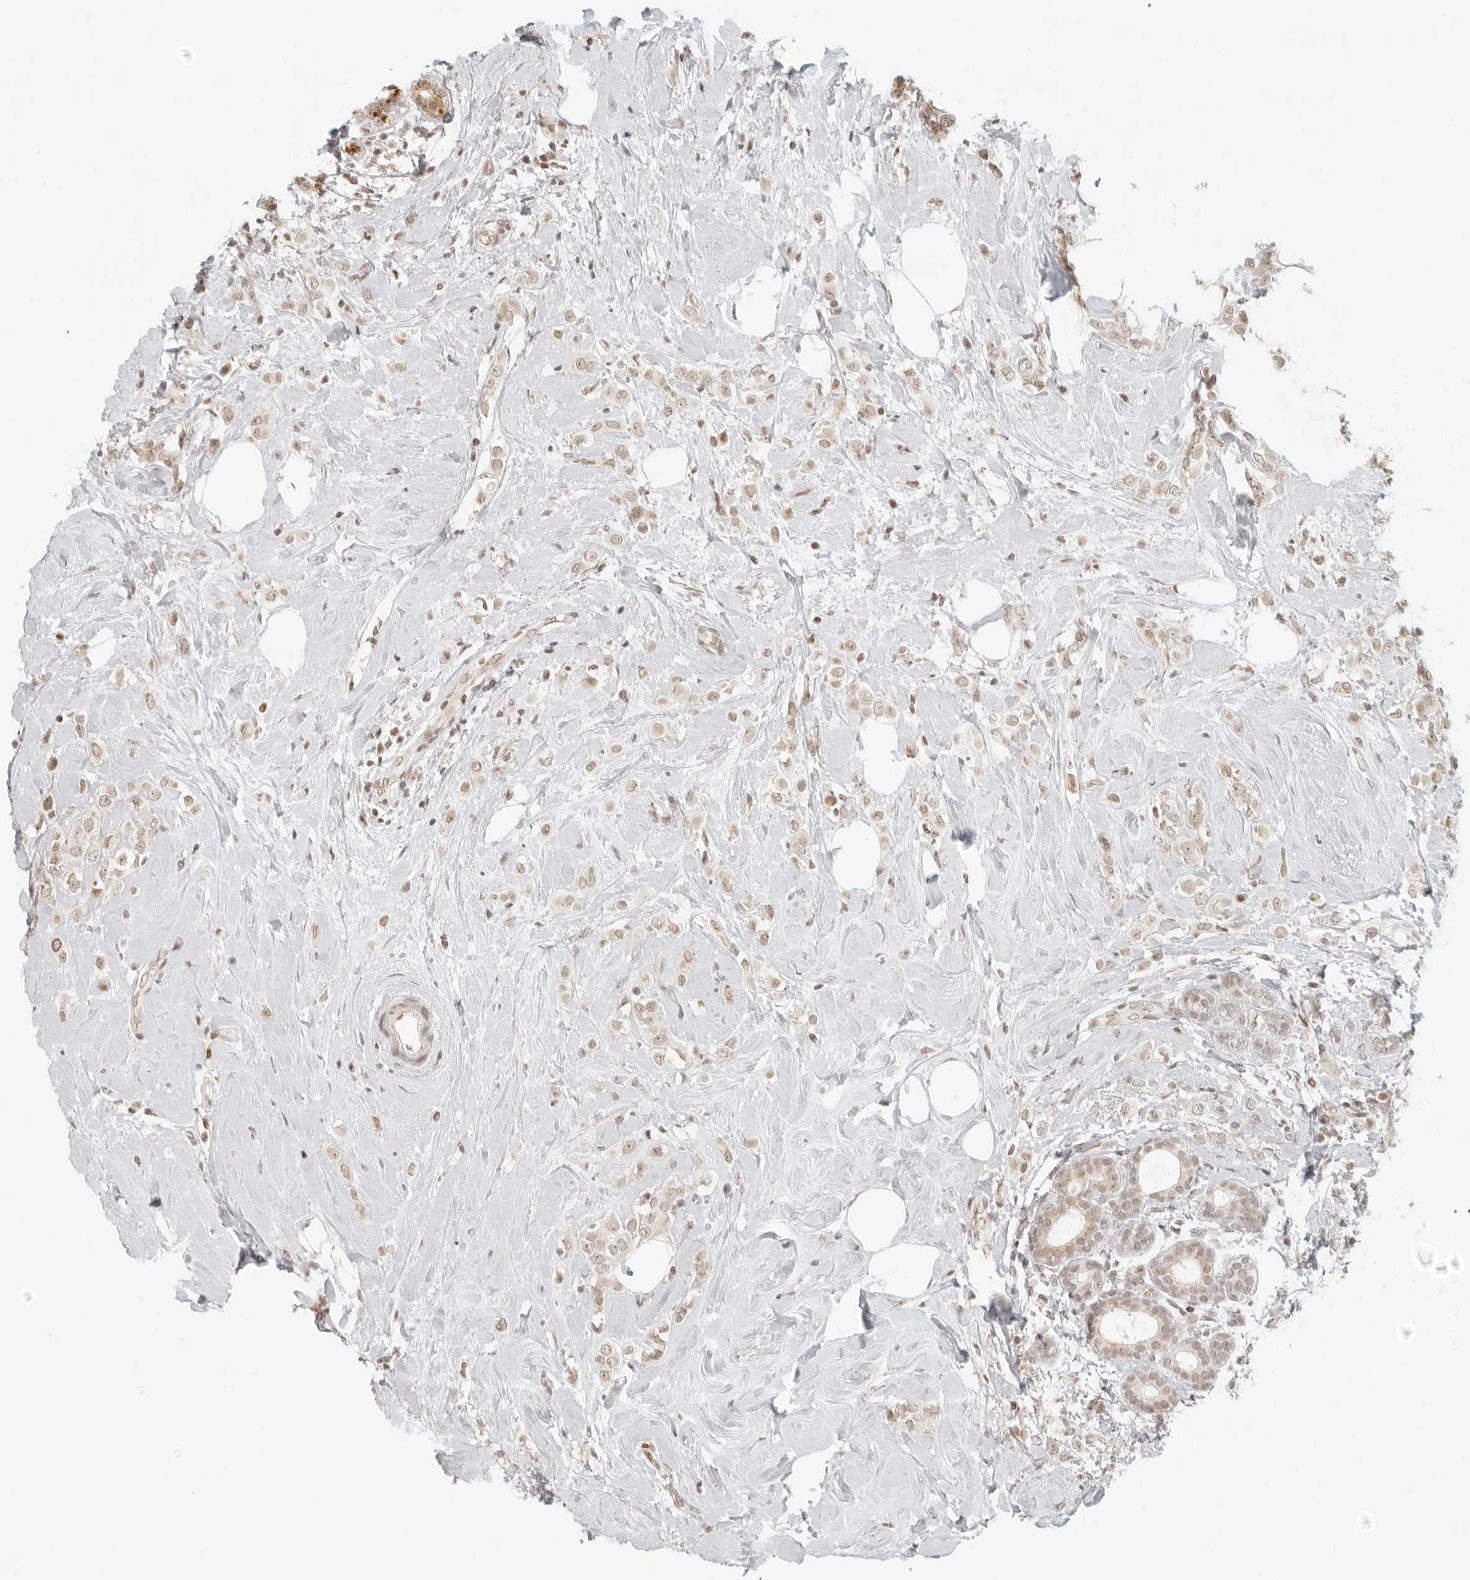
{"staining": {"intensity": "weak", "quantity": ">75%", "location": "cytoplasmic/membranous,nuclear"}, "tissue": "breast cancer", "cell_type": "Tumor cells", "image_type": "cancer", "snomed": [{"axis": "morphology", "description": "Lobular carcinoma"}, {"axis": "topography", "description": "Breast"}], "caption": "Protein expression by immunohistochemistry (IHC) reveals weak cytoplasmic/membranous and nuclear positivity in about >75% of tumor cells in breast cancer. The staining was performed using DAB, with brown indicating positive protein expression. Nuclei are stained blue with hematoxylin.", "gene": "ZNF407", "patient": {"sex": "female", "age": 47}}